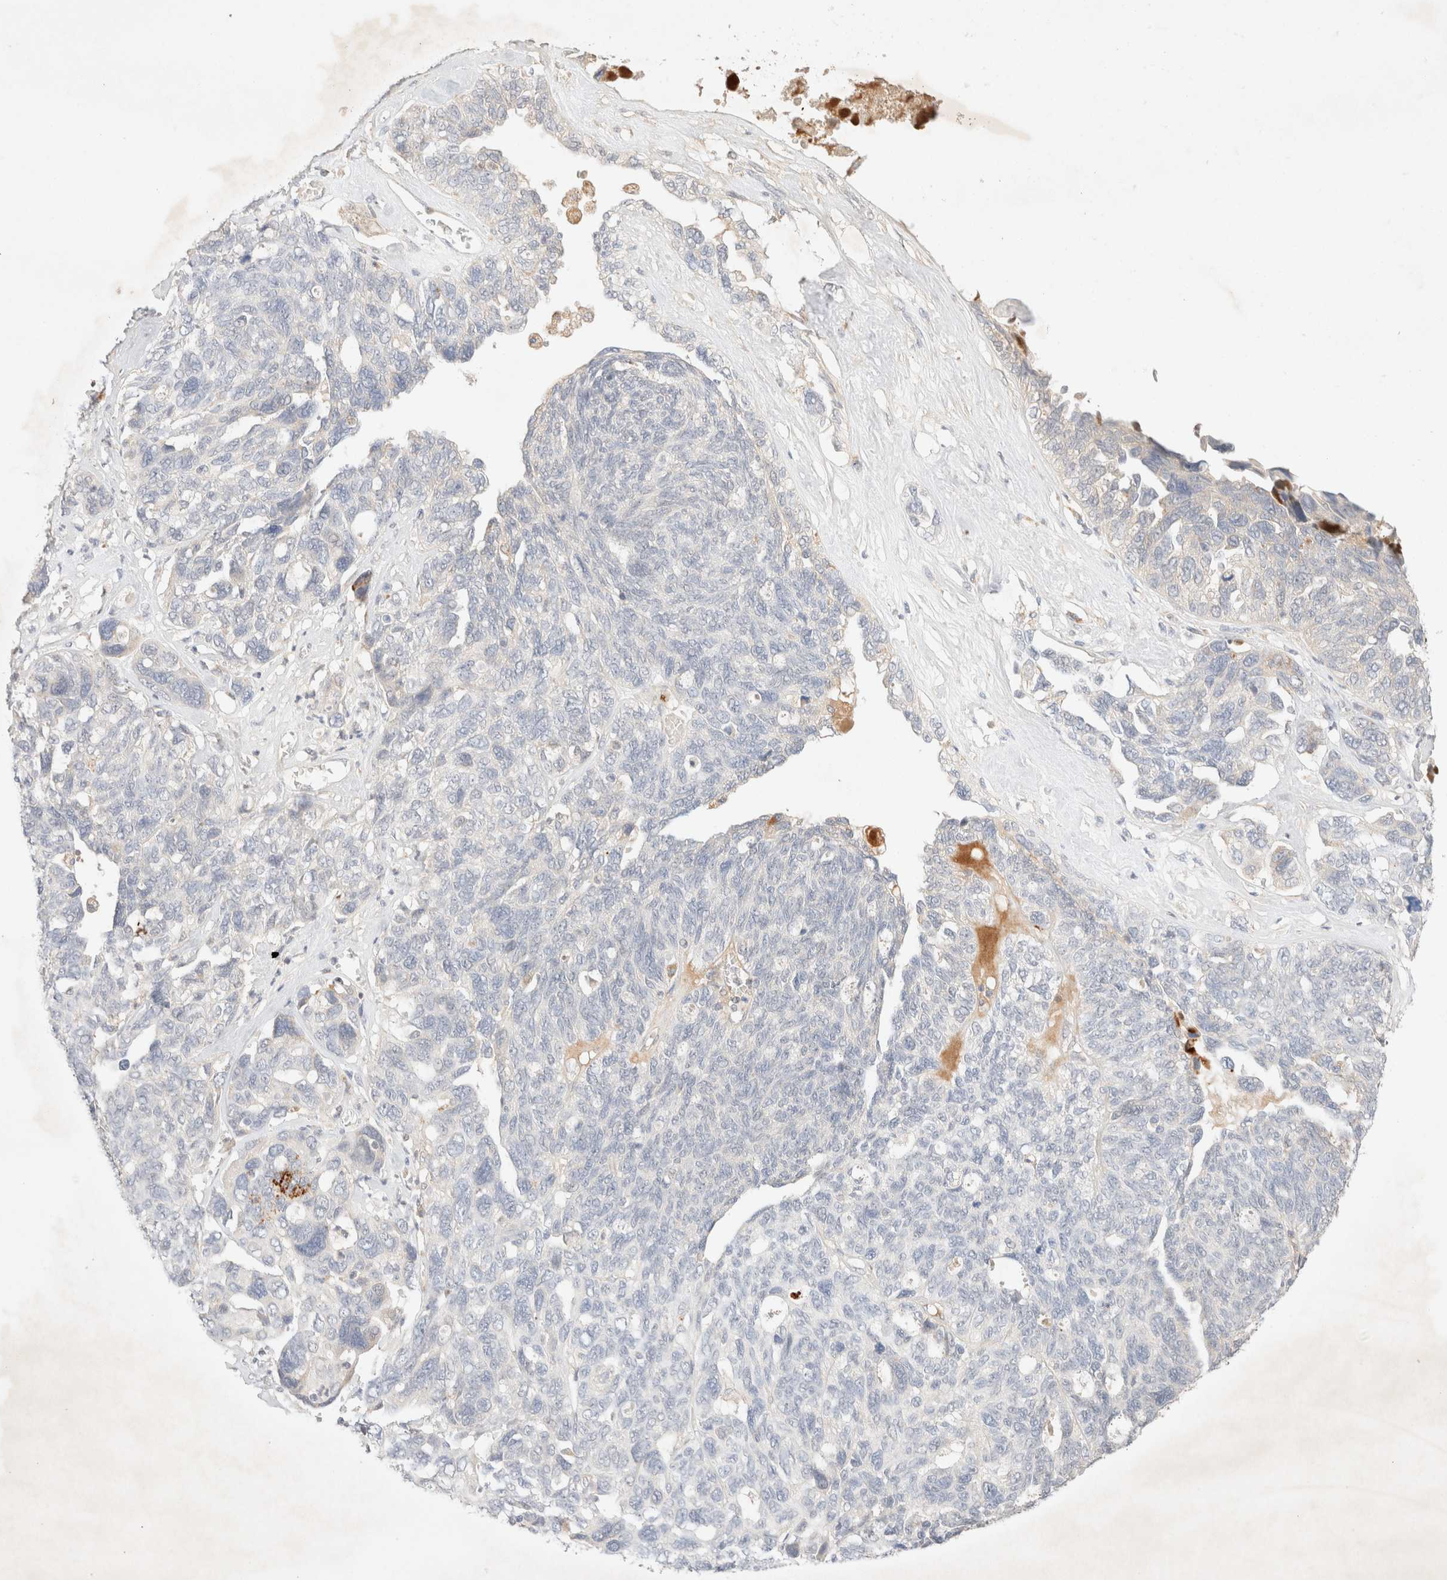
{"staining": {"intensity": "negative", "quantity": "none", "location": "none"}, "tissue": "ovarian cancer", "cell_type": "Tumor cells", "image_type": "cancer", "snomed": [{"axis": "morphology", "description": "Cystadenocarcinoma, serous, NOS"}, {"axis": "topography", "description": "Ovary"}], "caption": "DAB (3,3'-diaminobenzidine) immunohistochemical staining of ovarian cancer reveals no significant staining in tumor cells.", "gene": "SNTB1", "patient": {"sex": "female", "age": 79}}